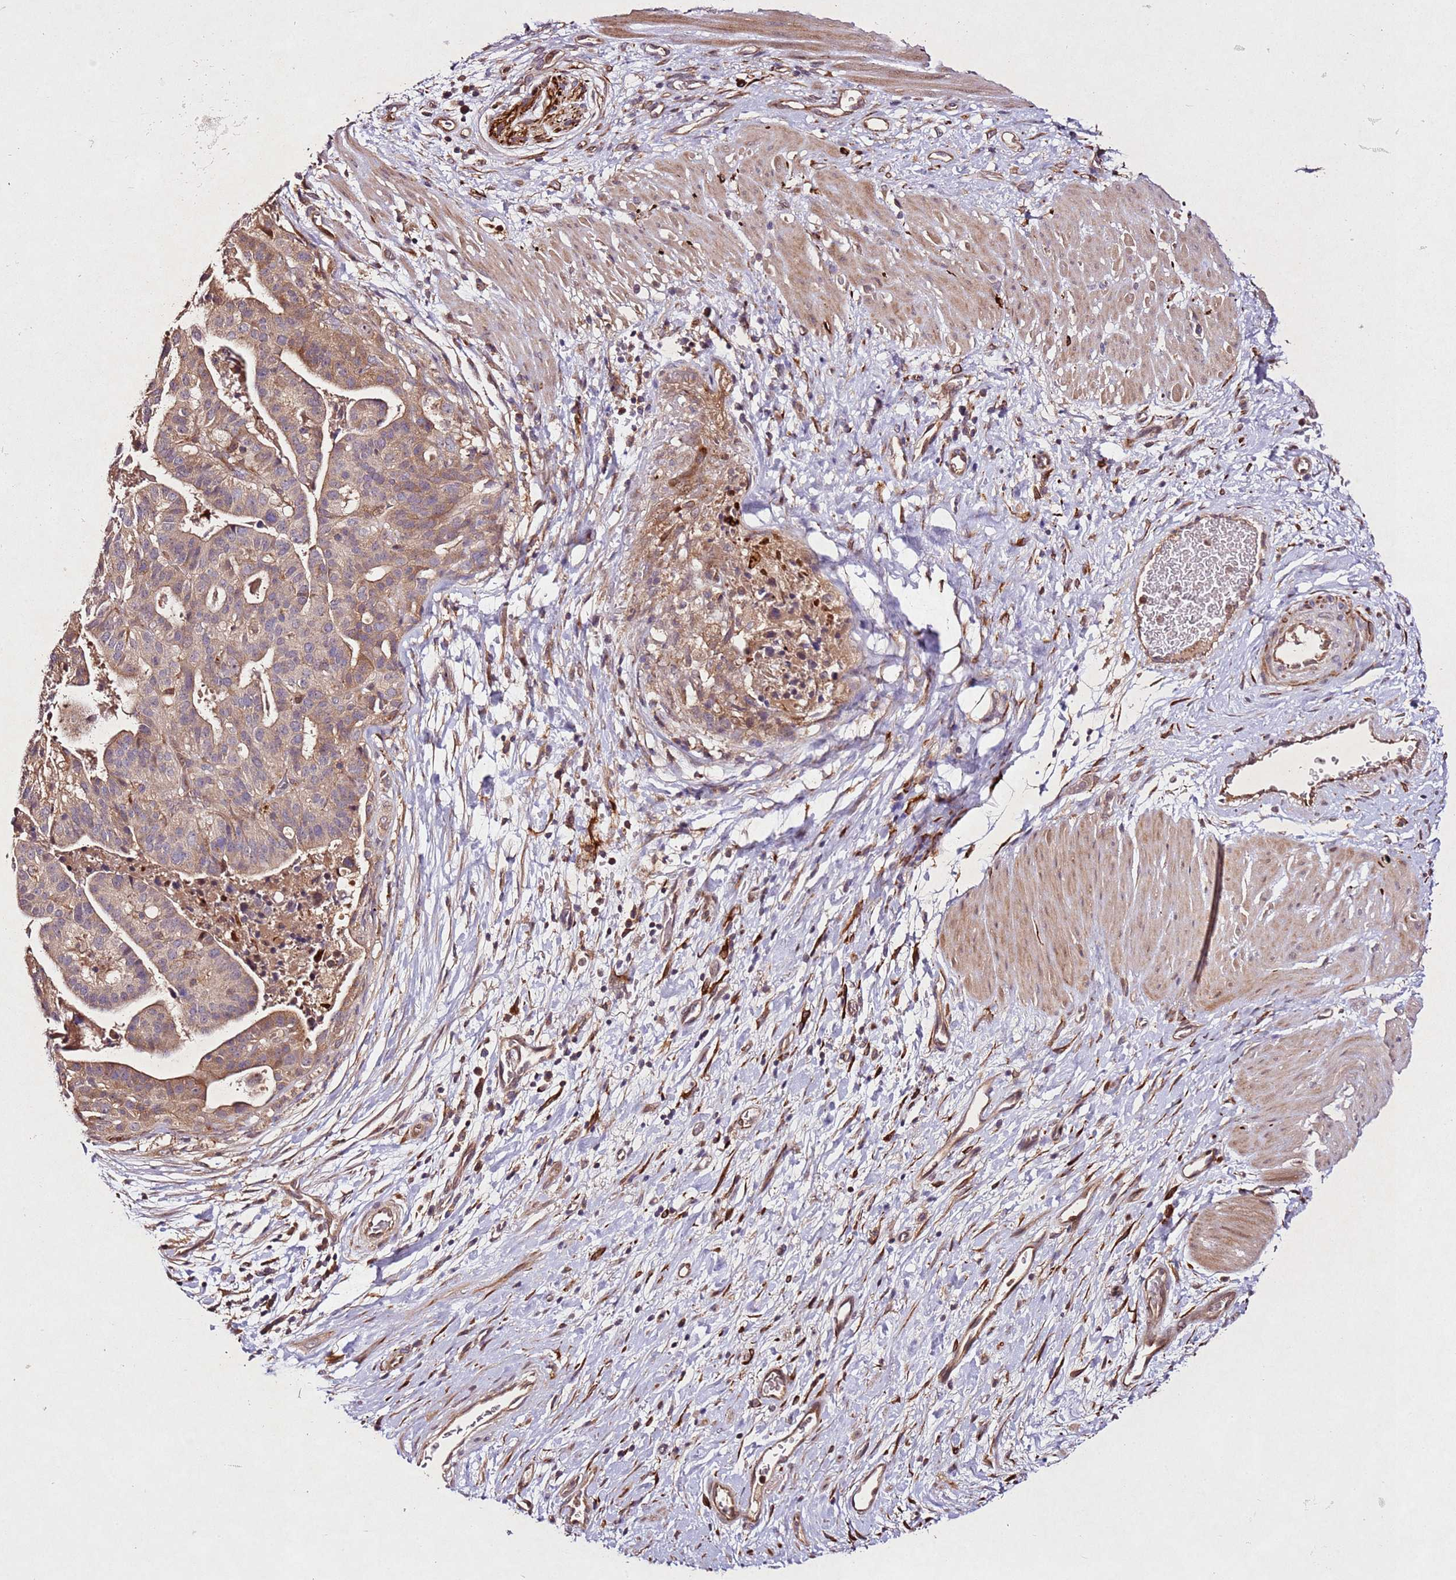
{"staining": {"intensity": "weak", "quantity": ">75%", "location": "cytoplasmic/membranous"}, "tissue": "stomach cancer", "cell_type": "Tumor cells", "image_type": "cancer", "snomed": [{"axis": "morphology", "description": "Adenocarcinoma, NOS"}, {"axis": "topography", "description": "Stomach"}], "caption": "Protein expression analysis of human stomach cancer reveals weak cytoplasmic/membranous positivity in about >75% of tumor cells.", "gene": "PTMA", "patient": {"sex": "male", "age": 48}}